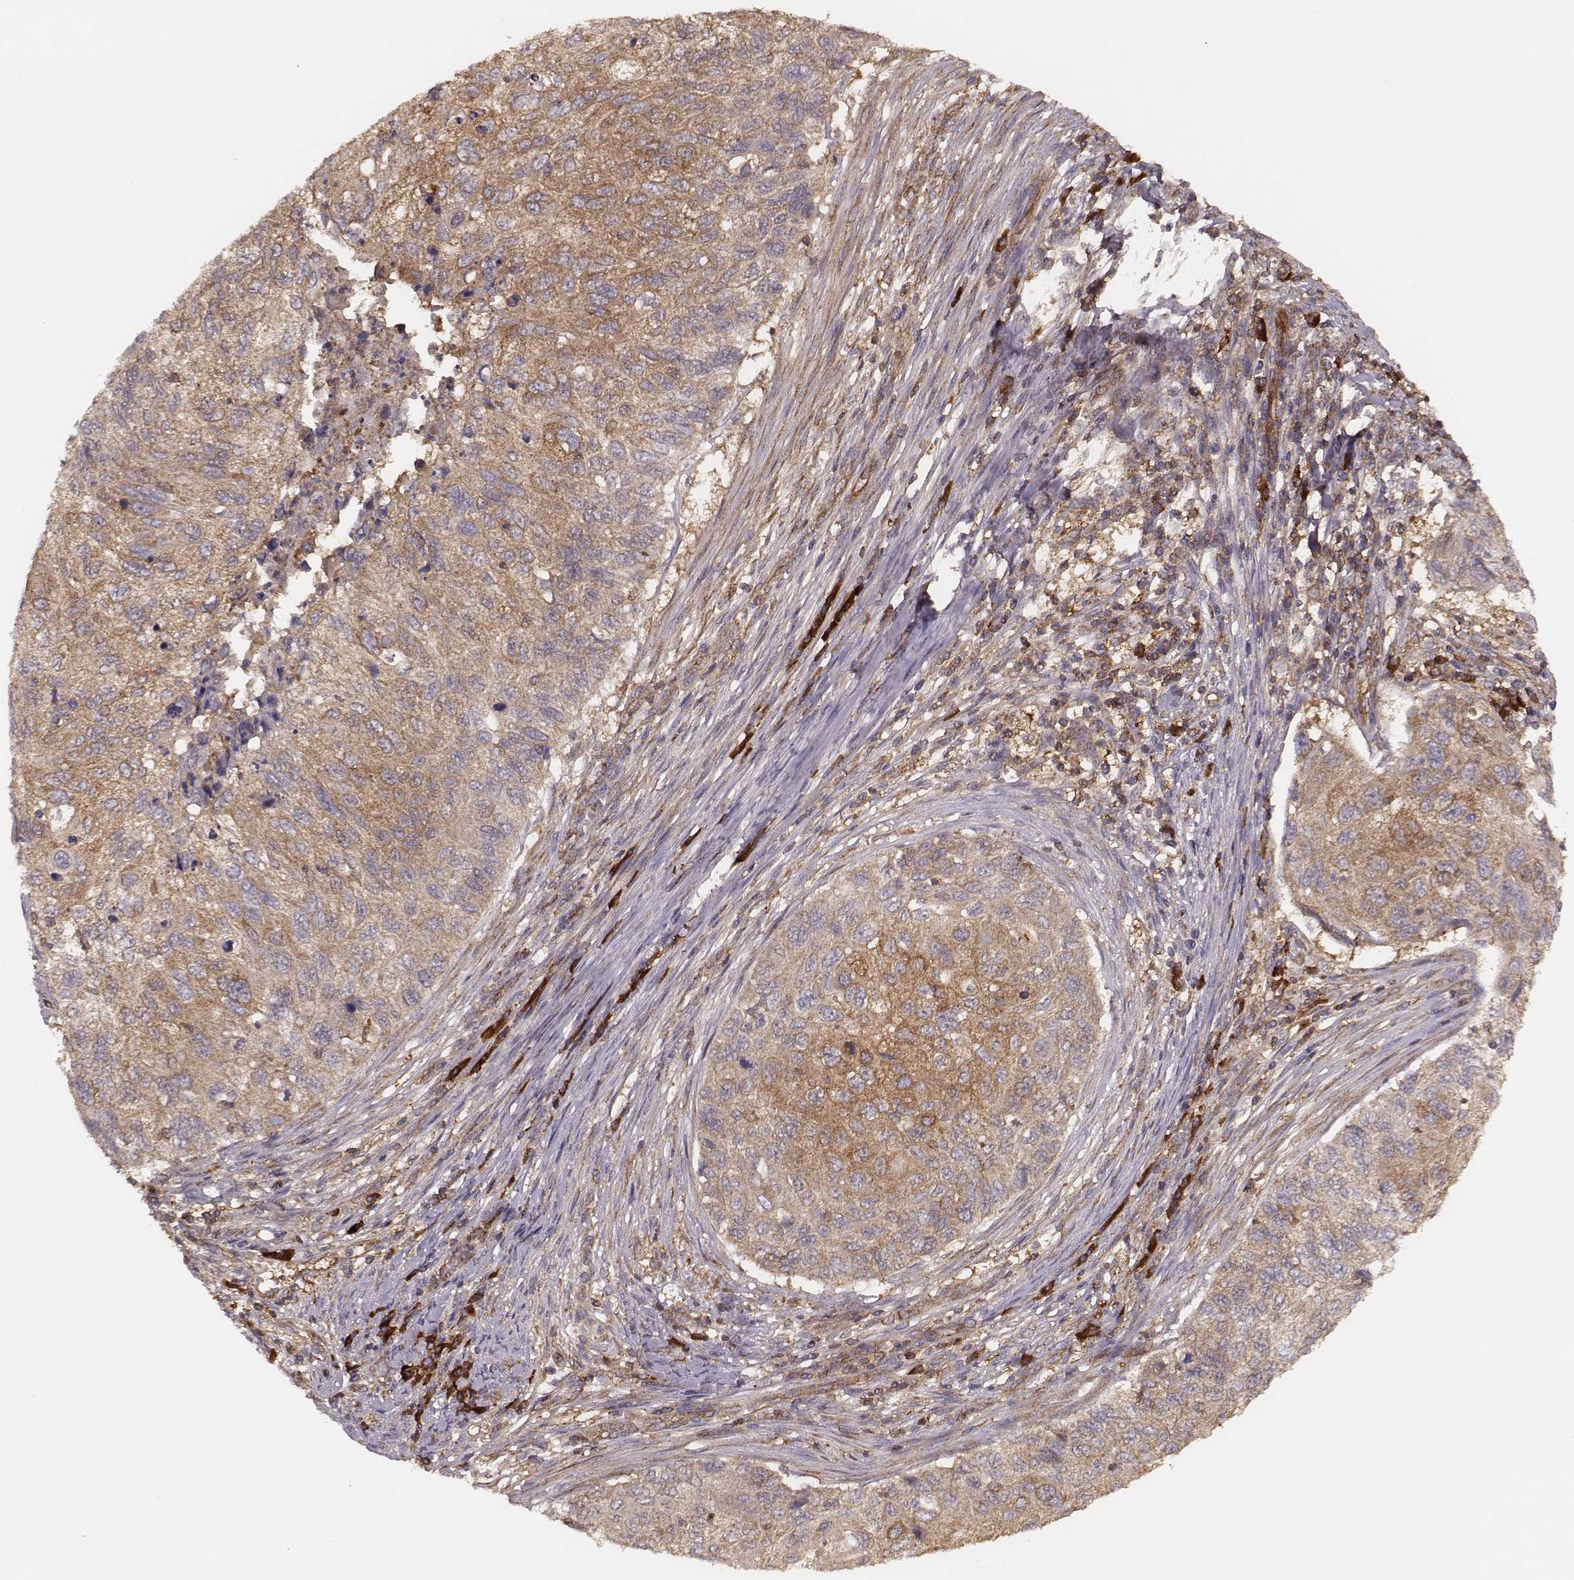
{"staining": {"intensity": "moderate", "quantity": ">75%", "location": "cytoplasmic/membranous"}, "tissue": "cervical cancer", "cell_type": "Tumor cells", "image_type": "cancer", "snomed": [{"axis": "morphology", "description": "Squamous cell carcinoma, NOS"}, {"axis": "topography", "description": "Cervix"}], "caption": "IHC (DAB) staining of cervical cancer displays moderate cytoplasmic/membranous protein expression in approximately >75% of tumor cells.", "gene": "CARS1", "patient": {"sex": "female", "age": 70}}